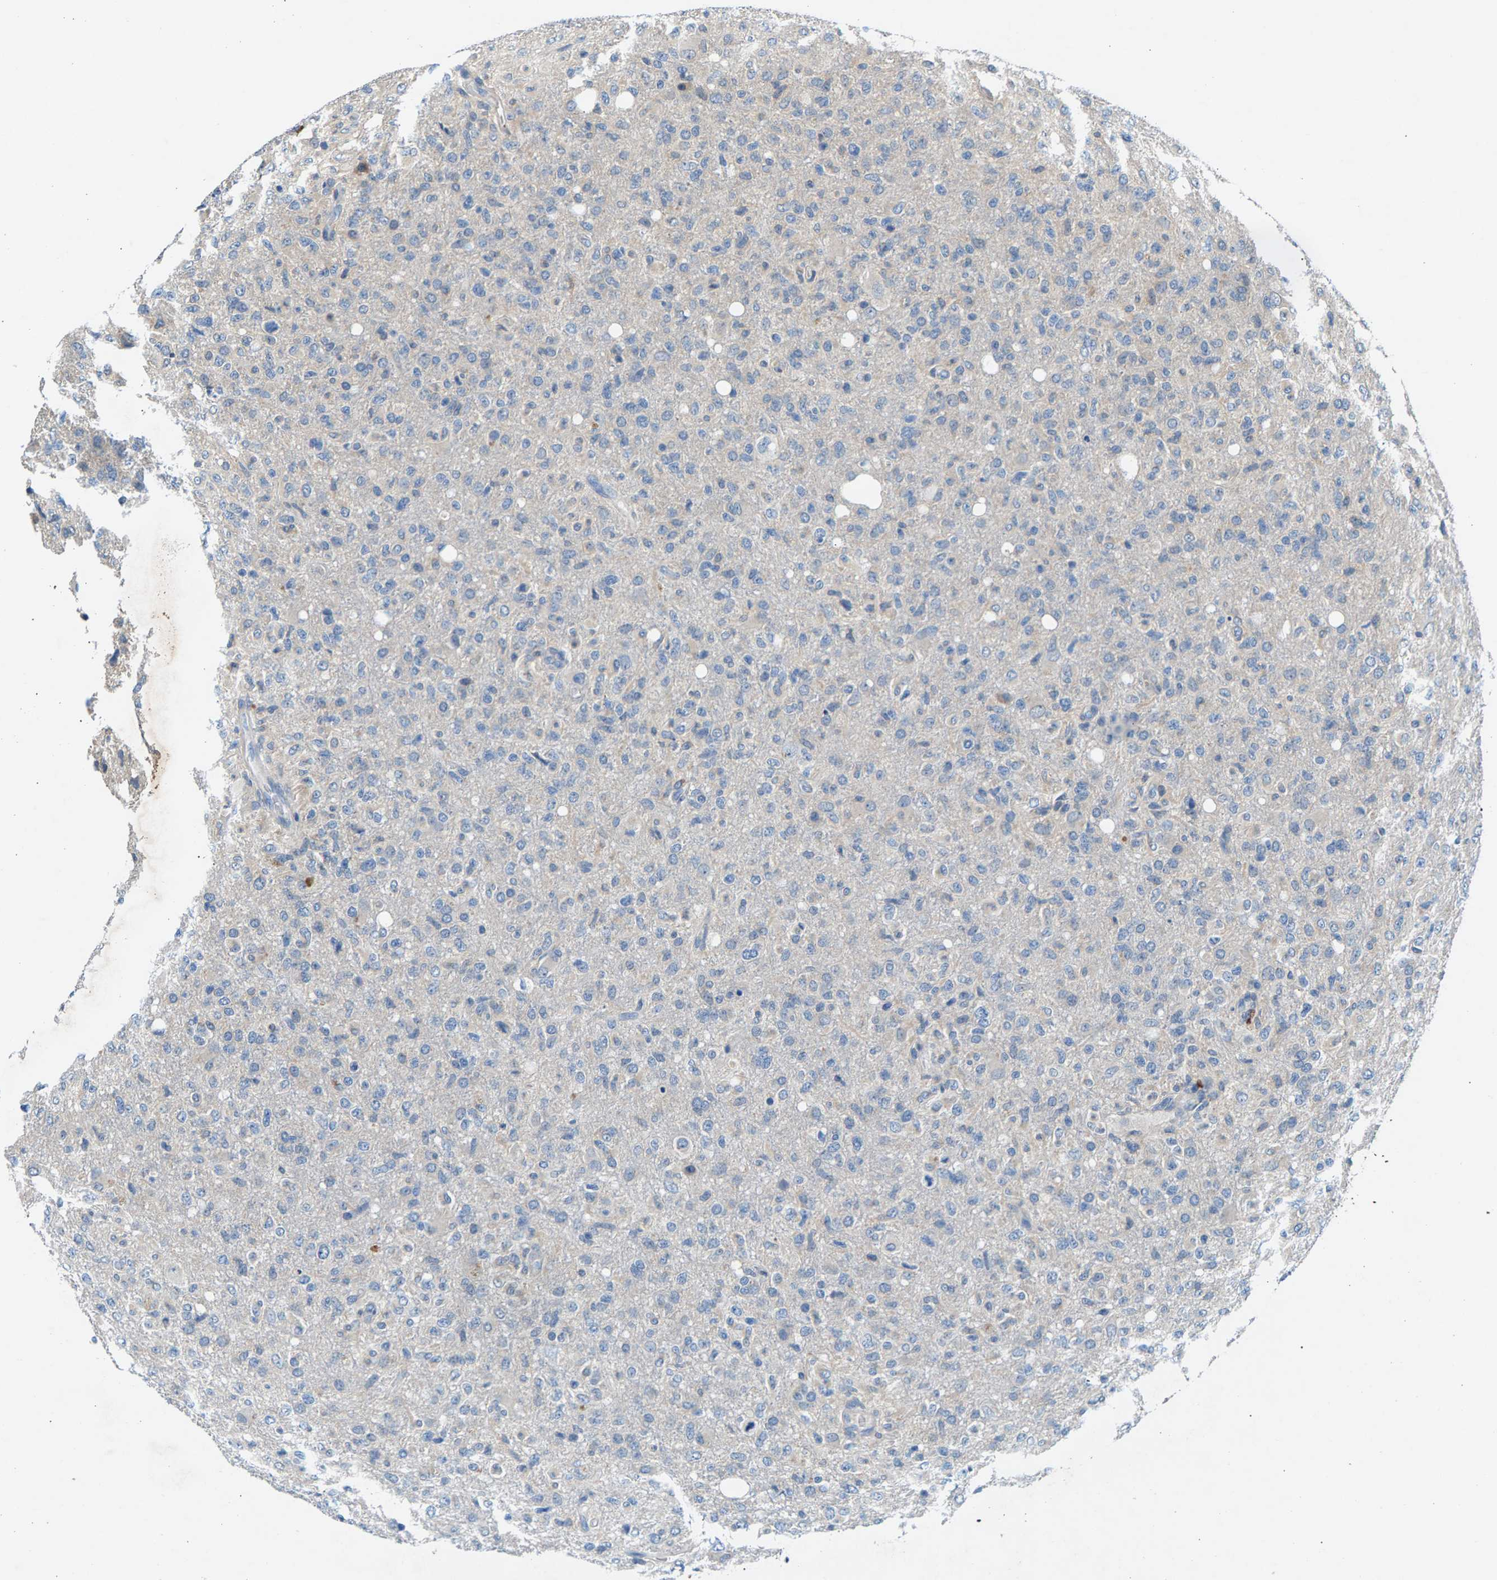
{"staining": {"intensity": "negative", "quantity": "none", "location": "none"}, "tissue": "glioma", "cell_type": "Tumor cells", "image_type": "cancer", "snomed": [{"axis": "morphology", "description": "Glioma, malignant, High grade"}, {"axis": "topography", "description": "Brain"}], "caption": "There is no significant expression in tumor cells of high-grade glioma (malignant).", "gene": "NT5C", "patient": {"sex": "female", "age": 57}}